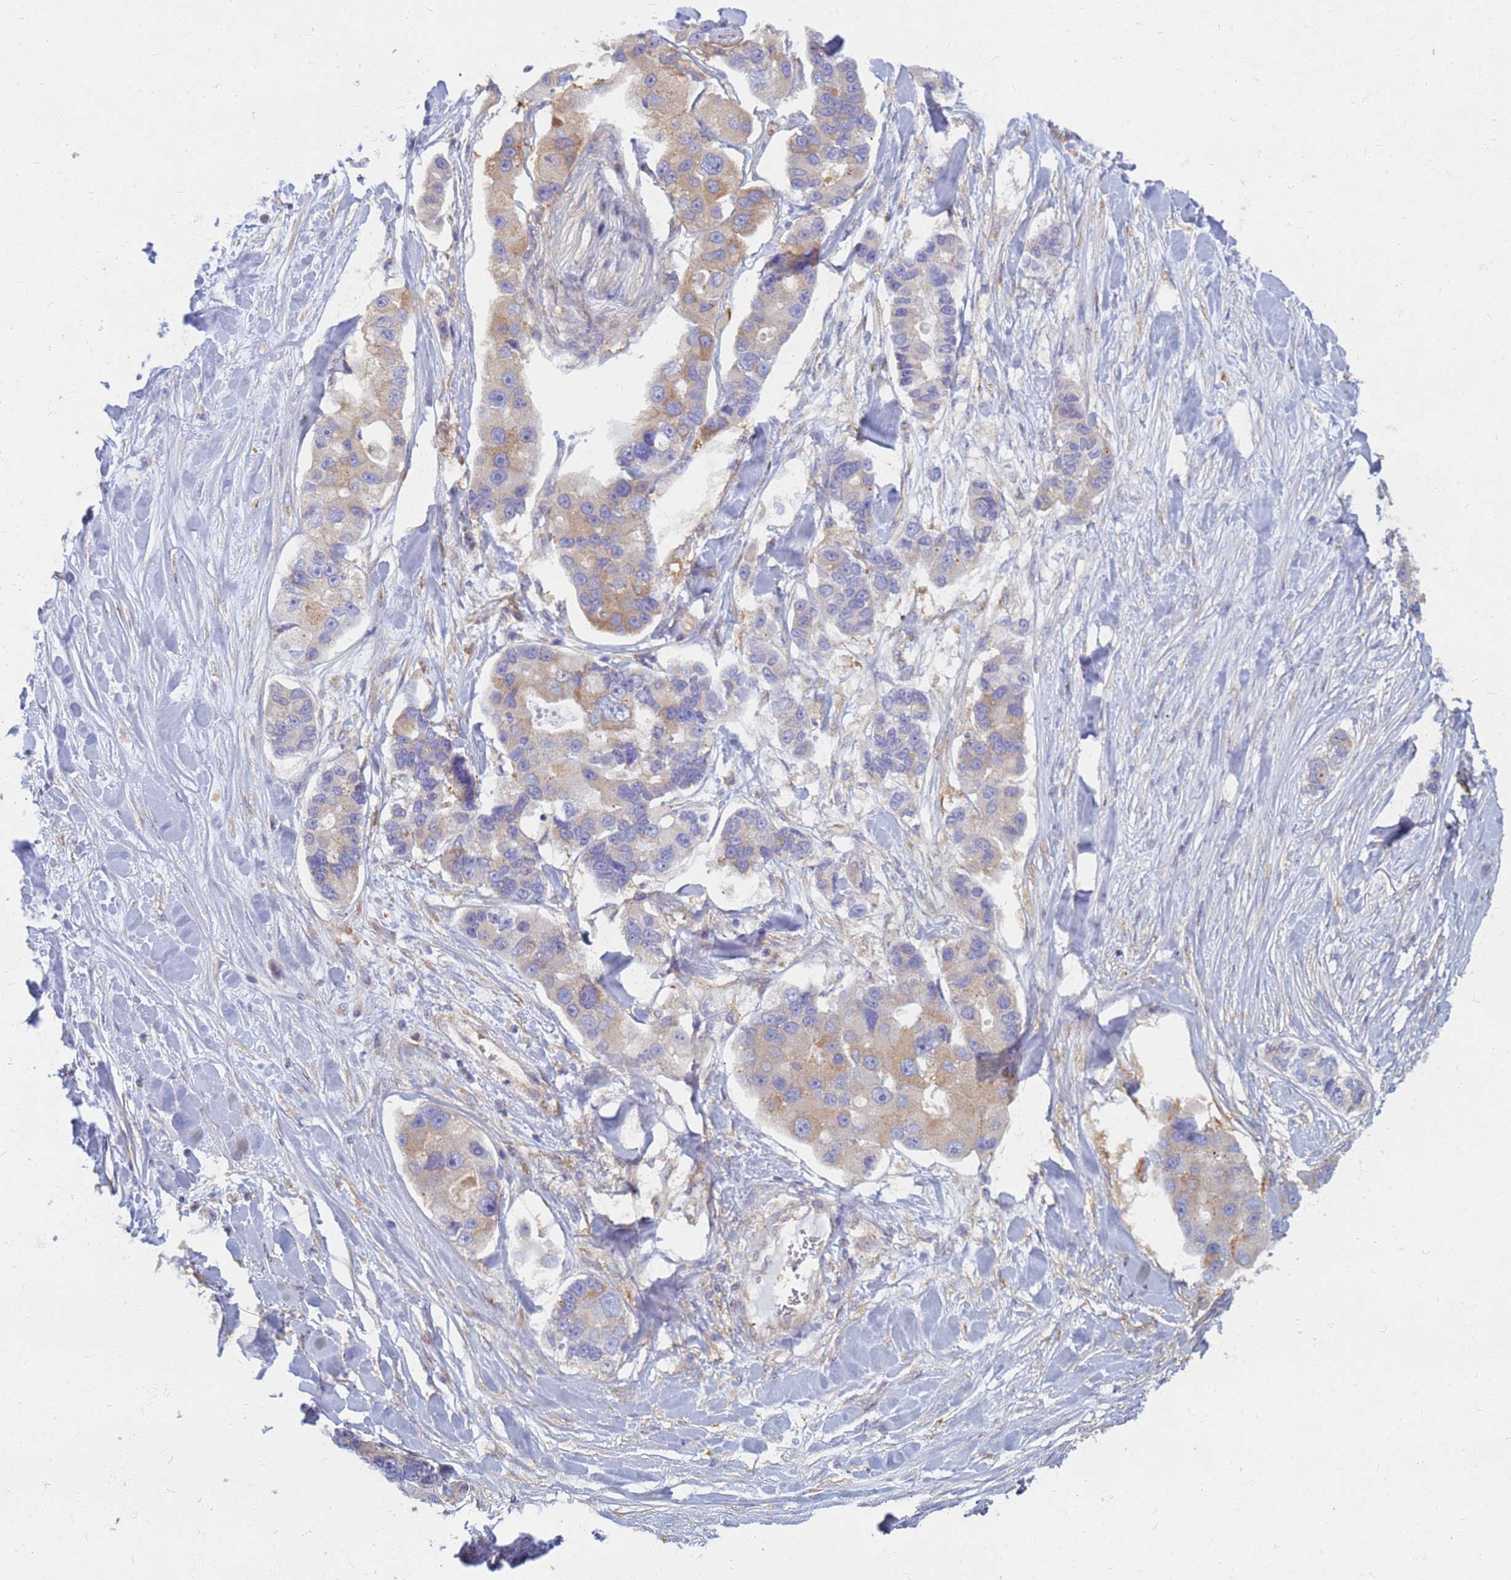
{"staining": {"intensity": "weak", "quantity": "25%-75%", "location": "cytoplasmic/membranous"}, "tissue": "lung cancer", "cell_type": "Tumor cells", "image_type": "cancer", "snomed": [{"axis": "morphology", "description": "Adenocarcinoma, NOS"}, {"axis": "topography", "description": "Lung"}], "caption": "Lung cancer (adenocarcinoma) stained for a protein shows weak cytoplasmic/membranous positivity in tumor cells.", "gene": "EEA1", "patient": {"sex": "female", "age": 54}}